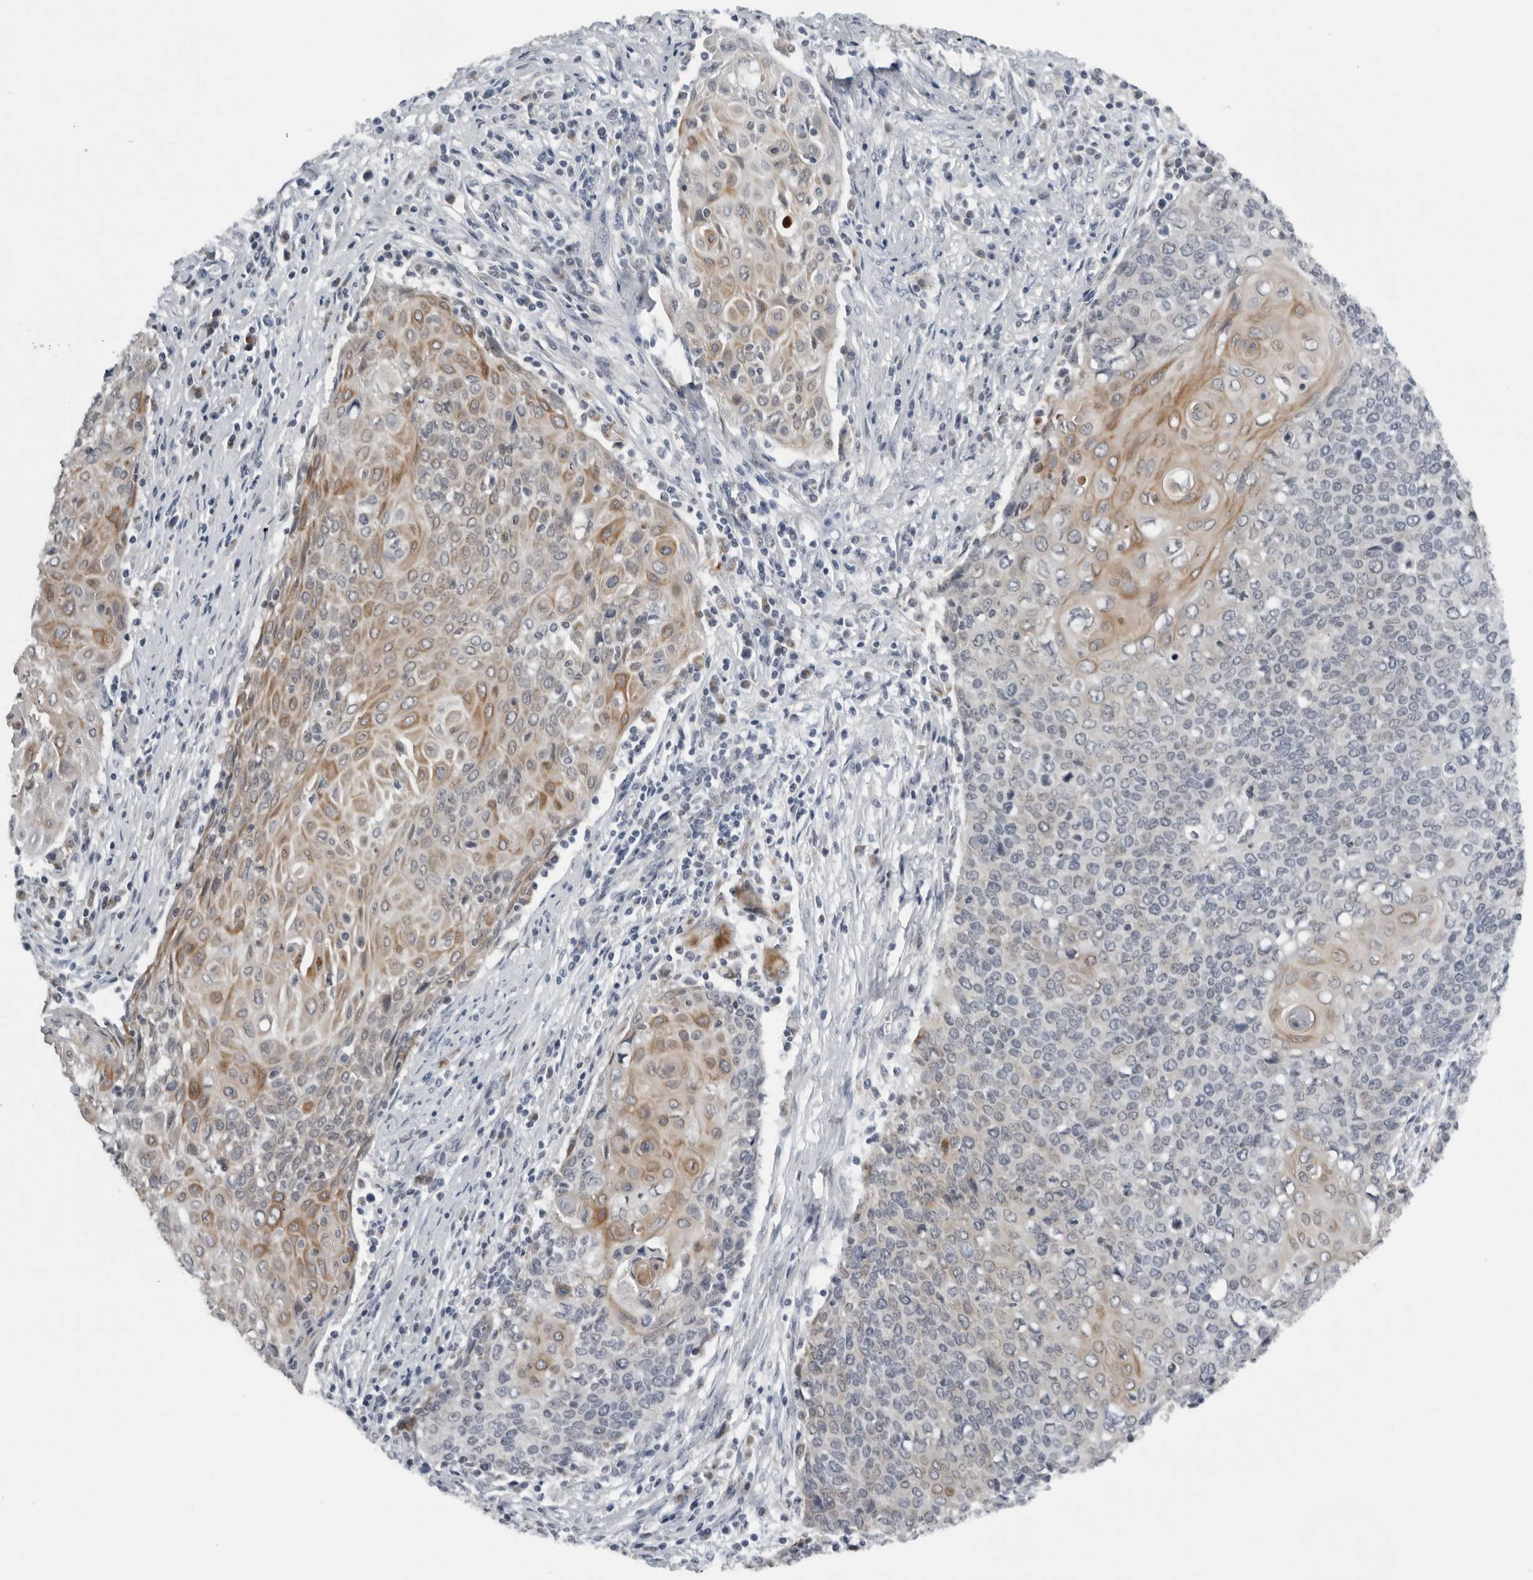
{"staining": {"intensity": "moderate", "quantity": "<25%", "location": "cytoplasmic/membranous"}, "tissue": "cervical cancer", "cell_type": "Tumor cells", "image_type": "cancer", "snomed": [{"axis": "morphology", "description": "Squamous cell carcinoma, NOS"}, {"axis": "topography", "description": "Cervix"}], "caption": "The photomicrograph displays a brown stain indicating the presence of a protein in the cytoplasmic/membranous of tumor cells in squamous cell carcinoma (cervical).", "gene": "CPT2", "patient": {"sex": "female", "age": 39}}